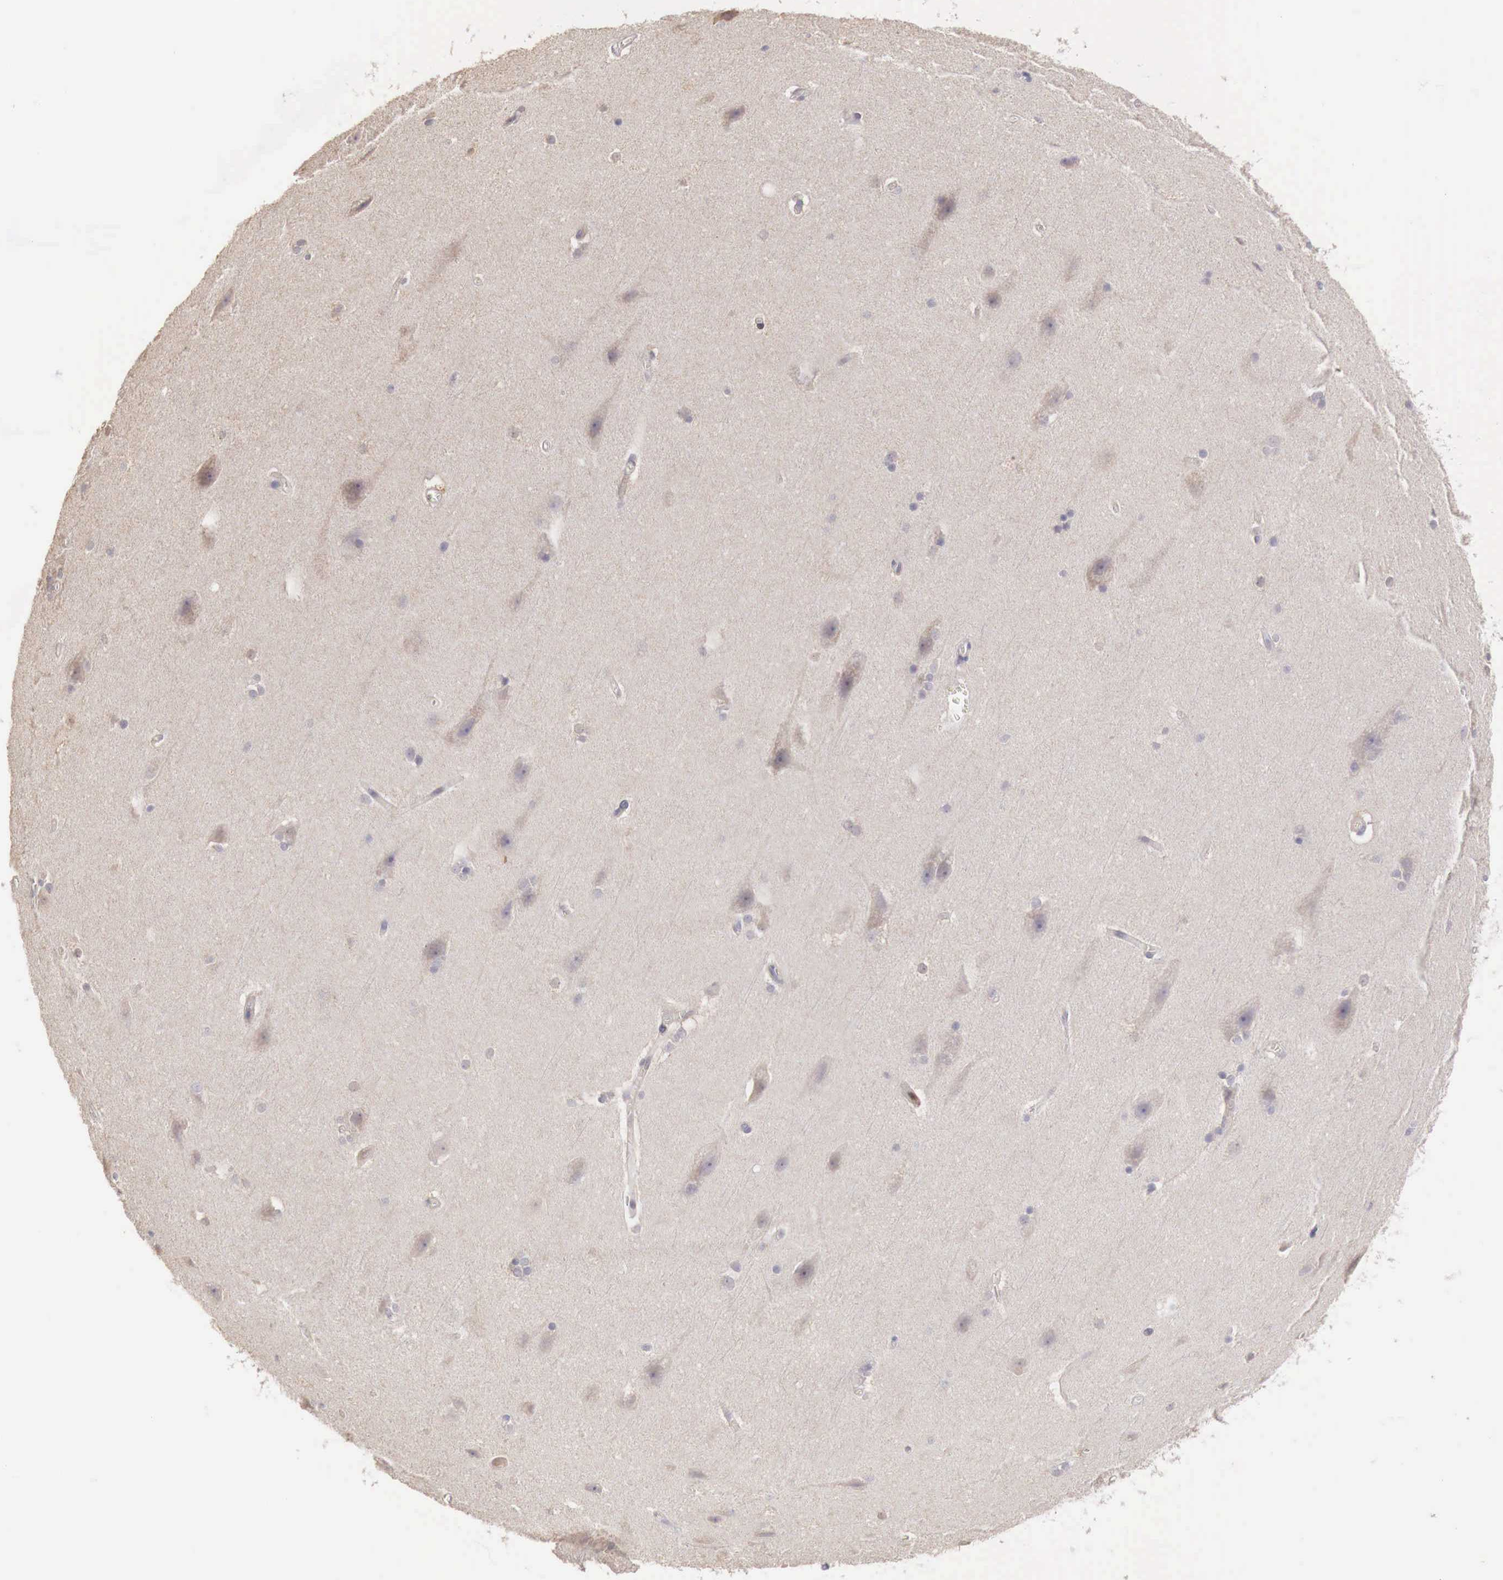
{"staining": {"intensity": "negative", "quantity": "none", "location": "none"}, "tissue": "cerebral cortex", "cell_type": "Endothelial cells", "image_type": "normal", "snomed": [{"axis": "morphology", "description": "Normal tissue, NOS"}, {"axis": "topography", "description": "Cerebral cortex"}, {"axis": "topography", "description": "Hippocampus"}], "caption": "DAB (3,3'-diaminobenzidine) immunohistochemical staining of benign cerebral cortex displays no significant expression in endothelial cells.", "gene": "TBC1D9", "patient": {"sex": "female", "age": 19}}